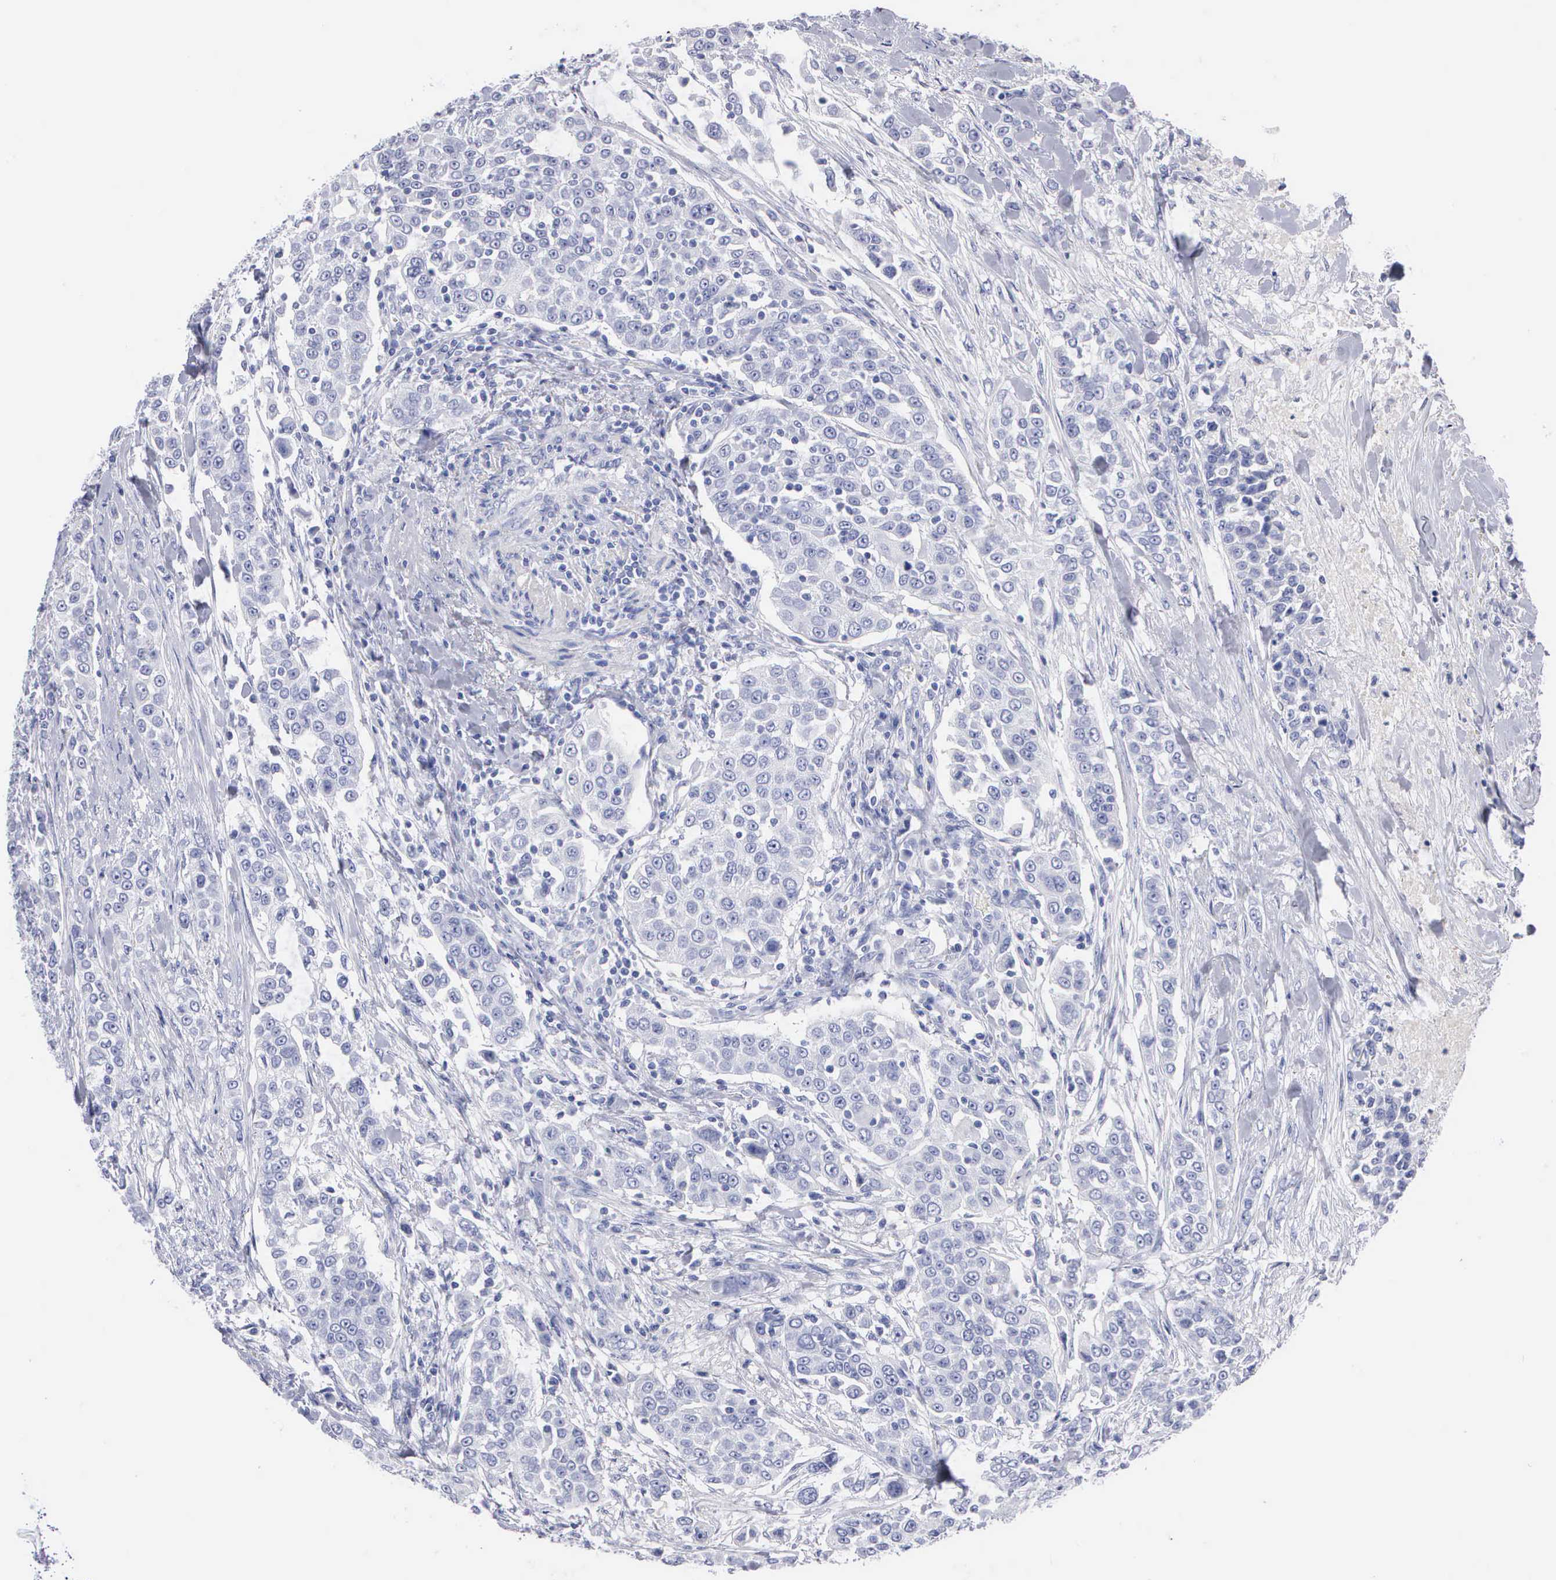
{"staining": {"intensity": "negative", "quantity": "none", "location": "none"}, "tissue": "urothelial cancer", "cell_type": "Tumor cells", "image_type": "cancer", "snomed": [{"axis": "morphology", "description": "Urothelial carcinoma, High grade"}, {"axis": "topography", "description": "Urinary bladder"}], "caption": "A histopathology image of human urothelial carcinoma (high-grade) is negative for staining in tumor cells.", "gene": "CYP19A1", "patient": {"sex": "female", "age": 80}}